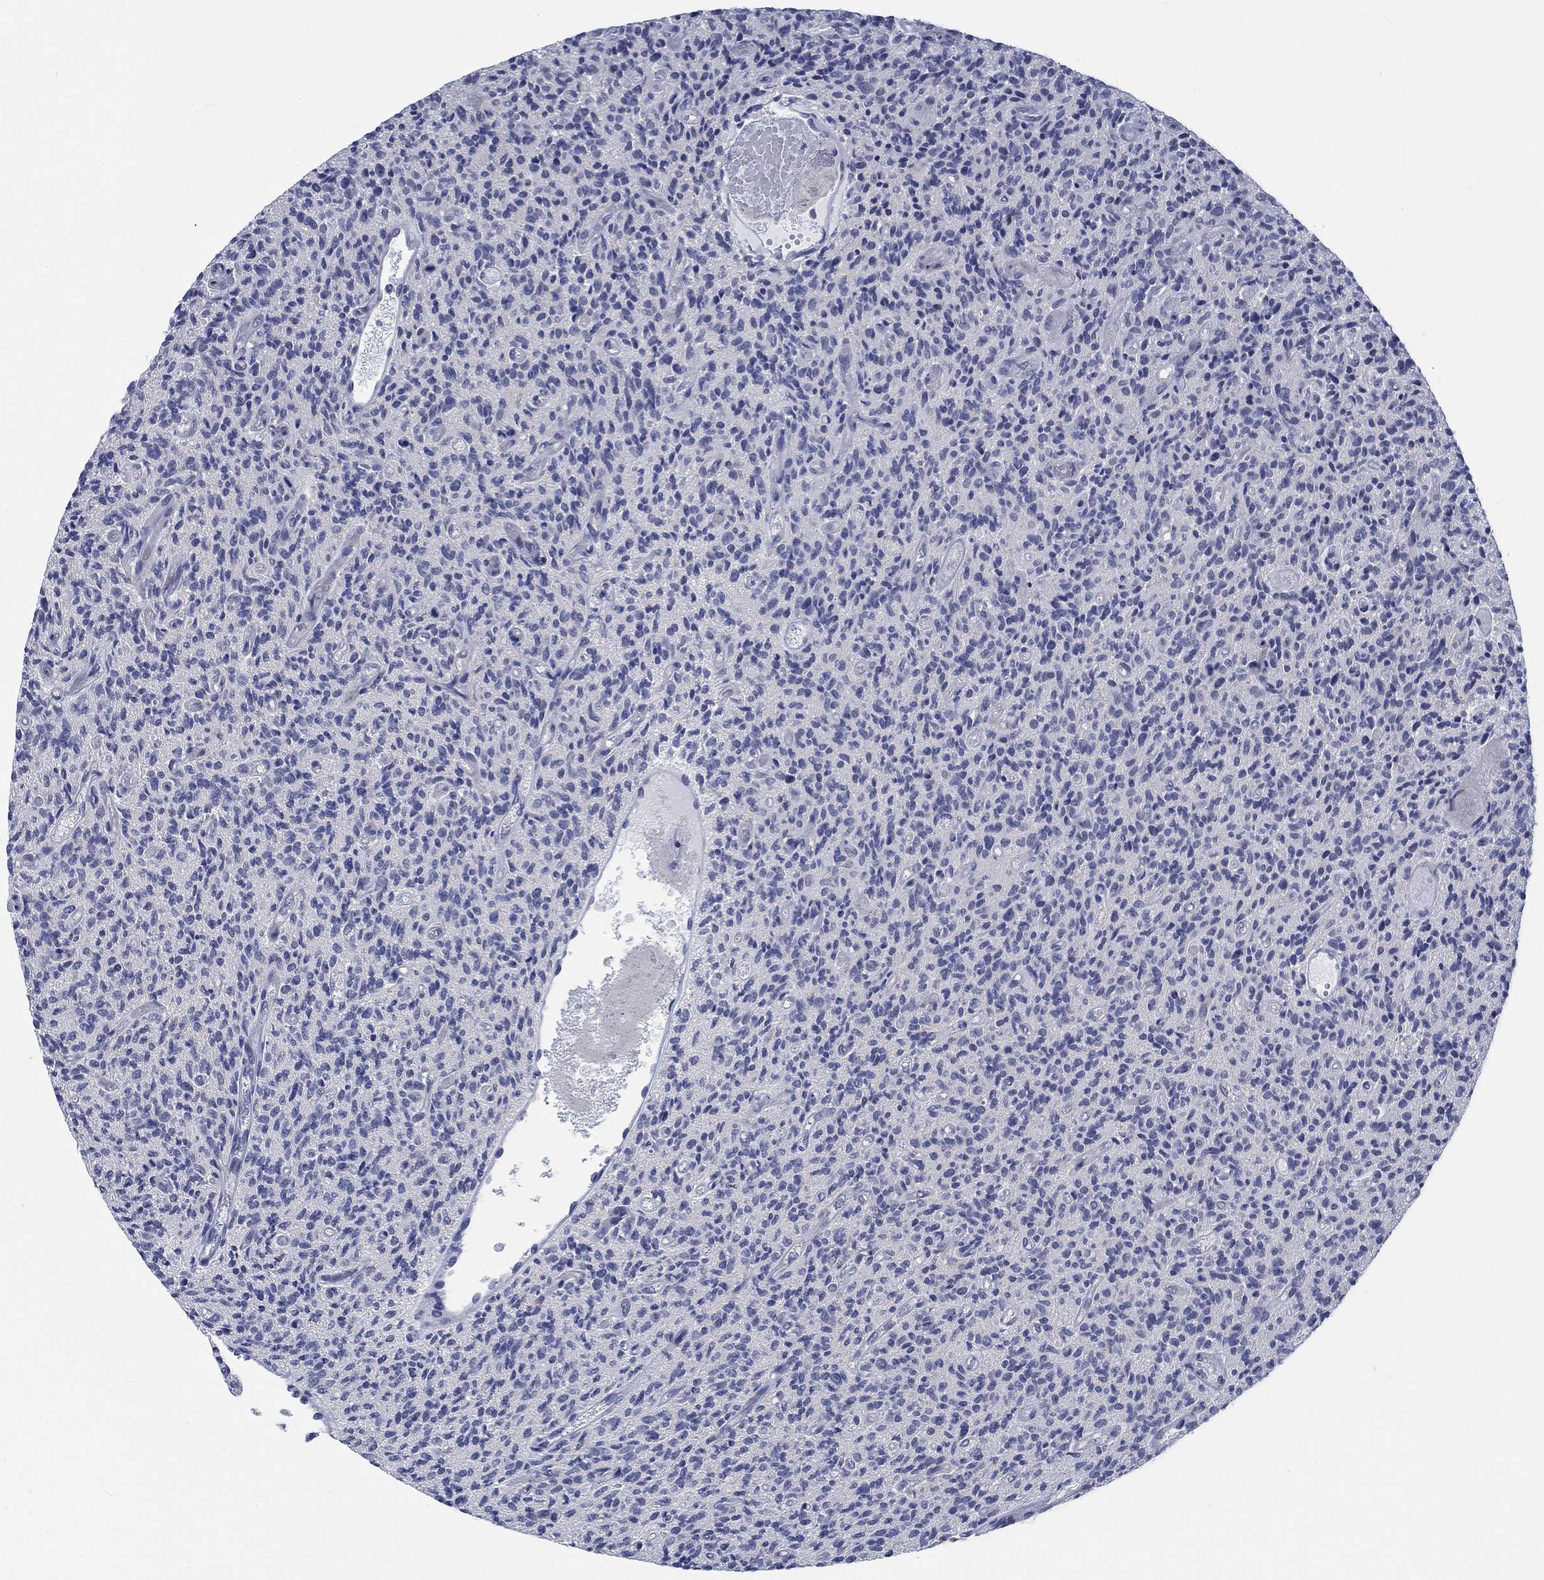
{"staining": {"intensity": "negative", "quantity": "none", "location": "none"}, "tissue": "glioma", "cell_type": "Tumor cells", "image_type": "cancer", "snomed": [{"axis": "morphology", "description": "Glioma, malignant, High grade"}, {"axis": "topography", "description": "Brain"}], "caption": "Tumor cells show no significant expression in glioma.", "gene": "NEU3", "patient": {"sex": "male", "age": 64}}